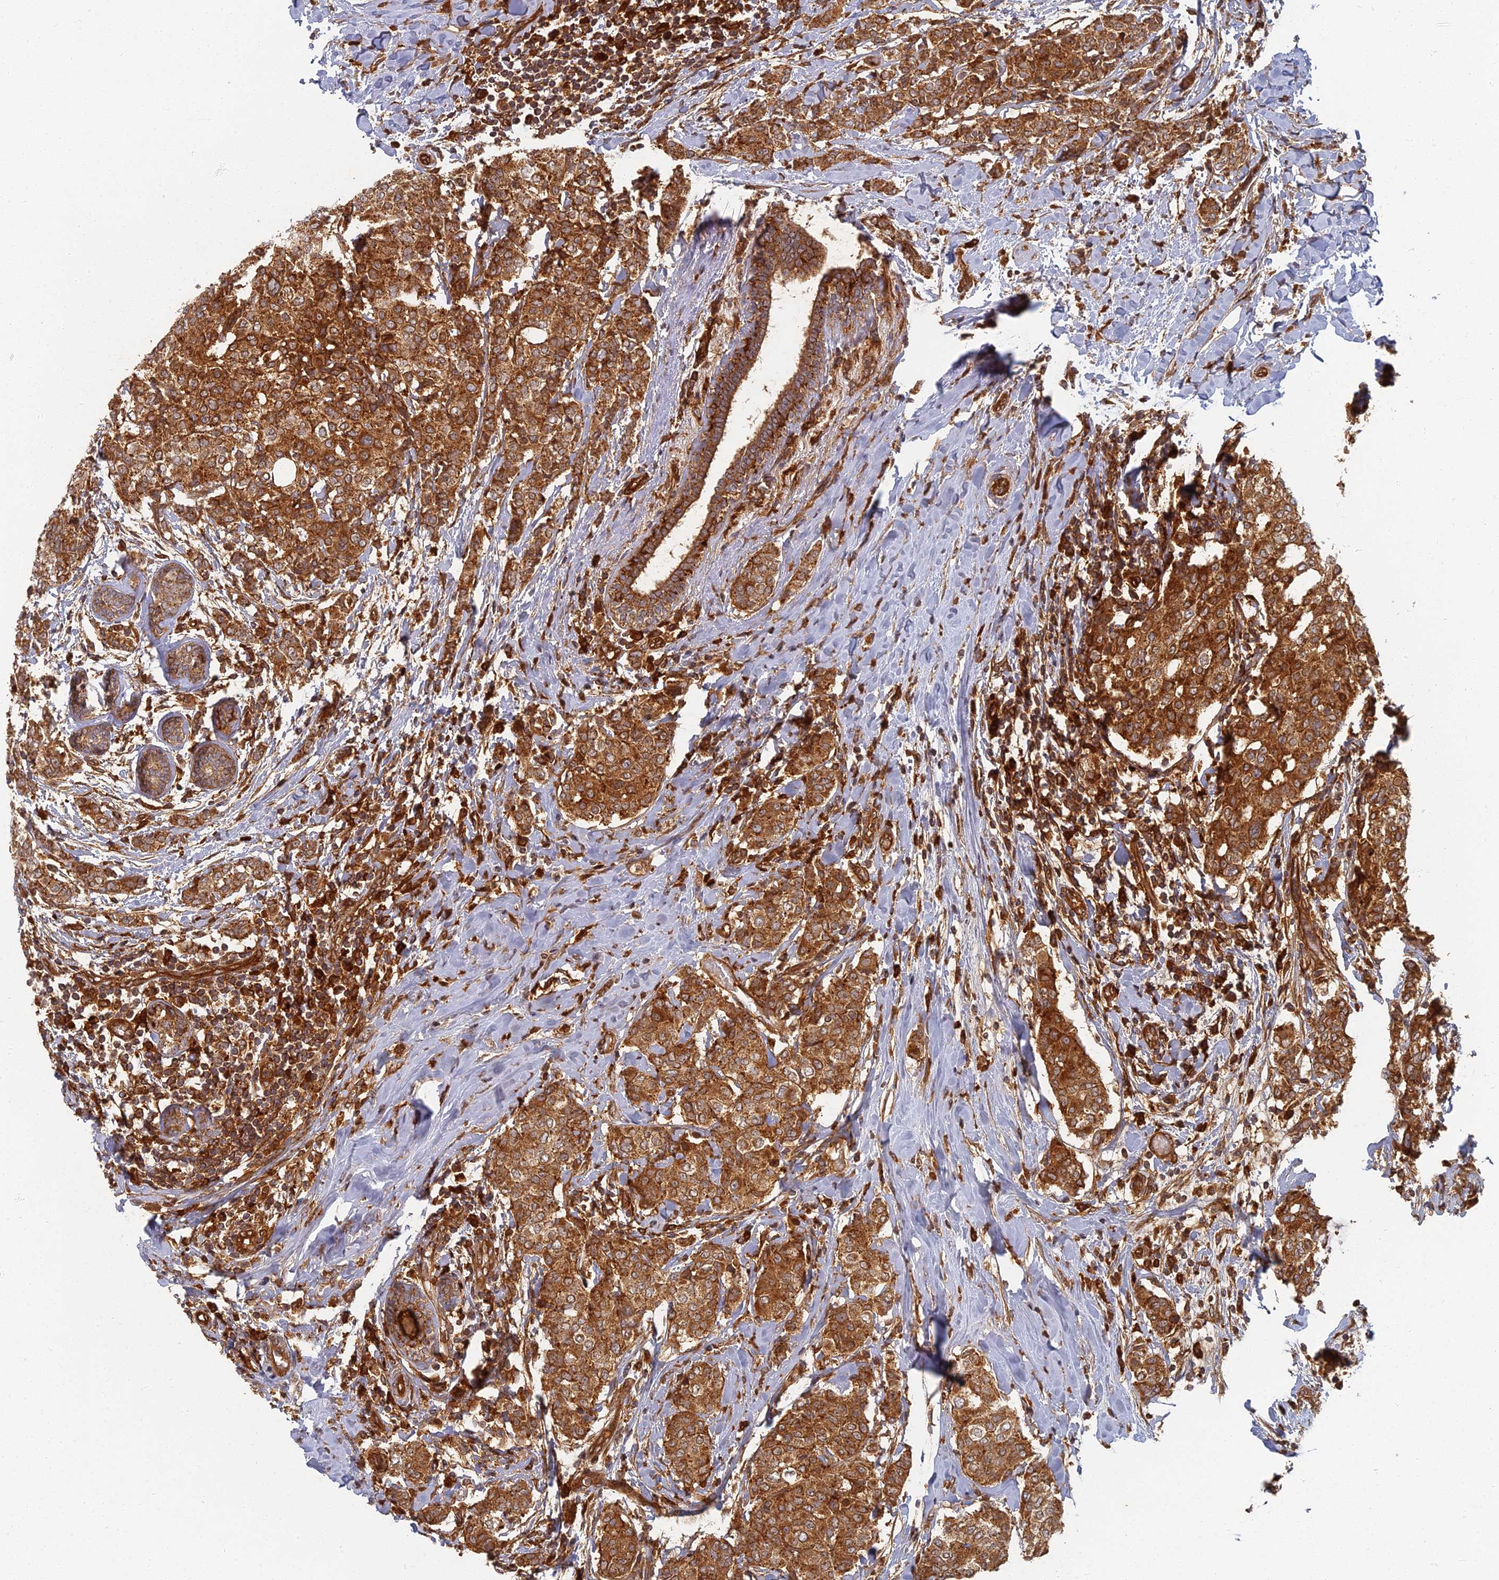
{"staining": {"intensity": "strong", "quantity": ">75%", "location": "cytoplasmic/membranous"}, "tissue": "breast cancer", "cell_type": "Tumor cells", "image_type": "cancer", "snomed": [{"axis": "morphology", "description": "Lobular carcinoma"}, {"axis": "topography", "description": "Breast"}], "caption": "Human breast cancer (lobular carcinoma) stained for a protein (brown) exhibits strong cytoplasmic/membranous positive positivity in approximately >75% of tumor cells.", "gene": "INO80D", "patient": {"sex": "female", "age": 51}}